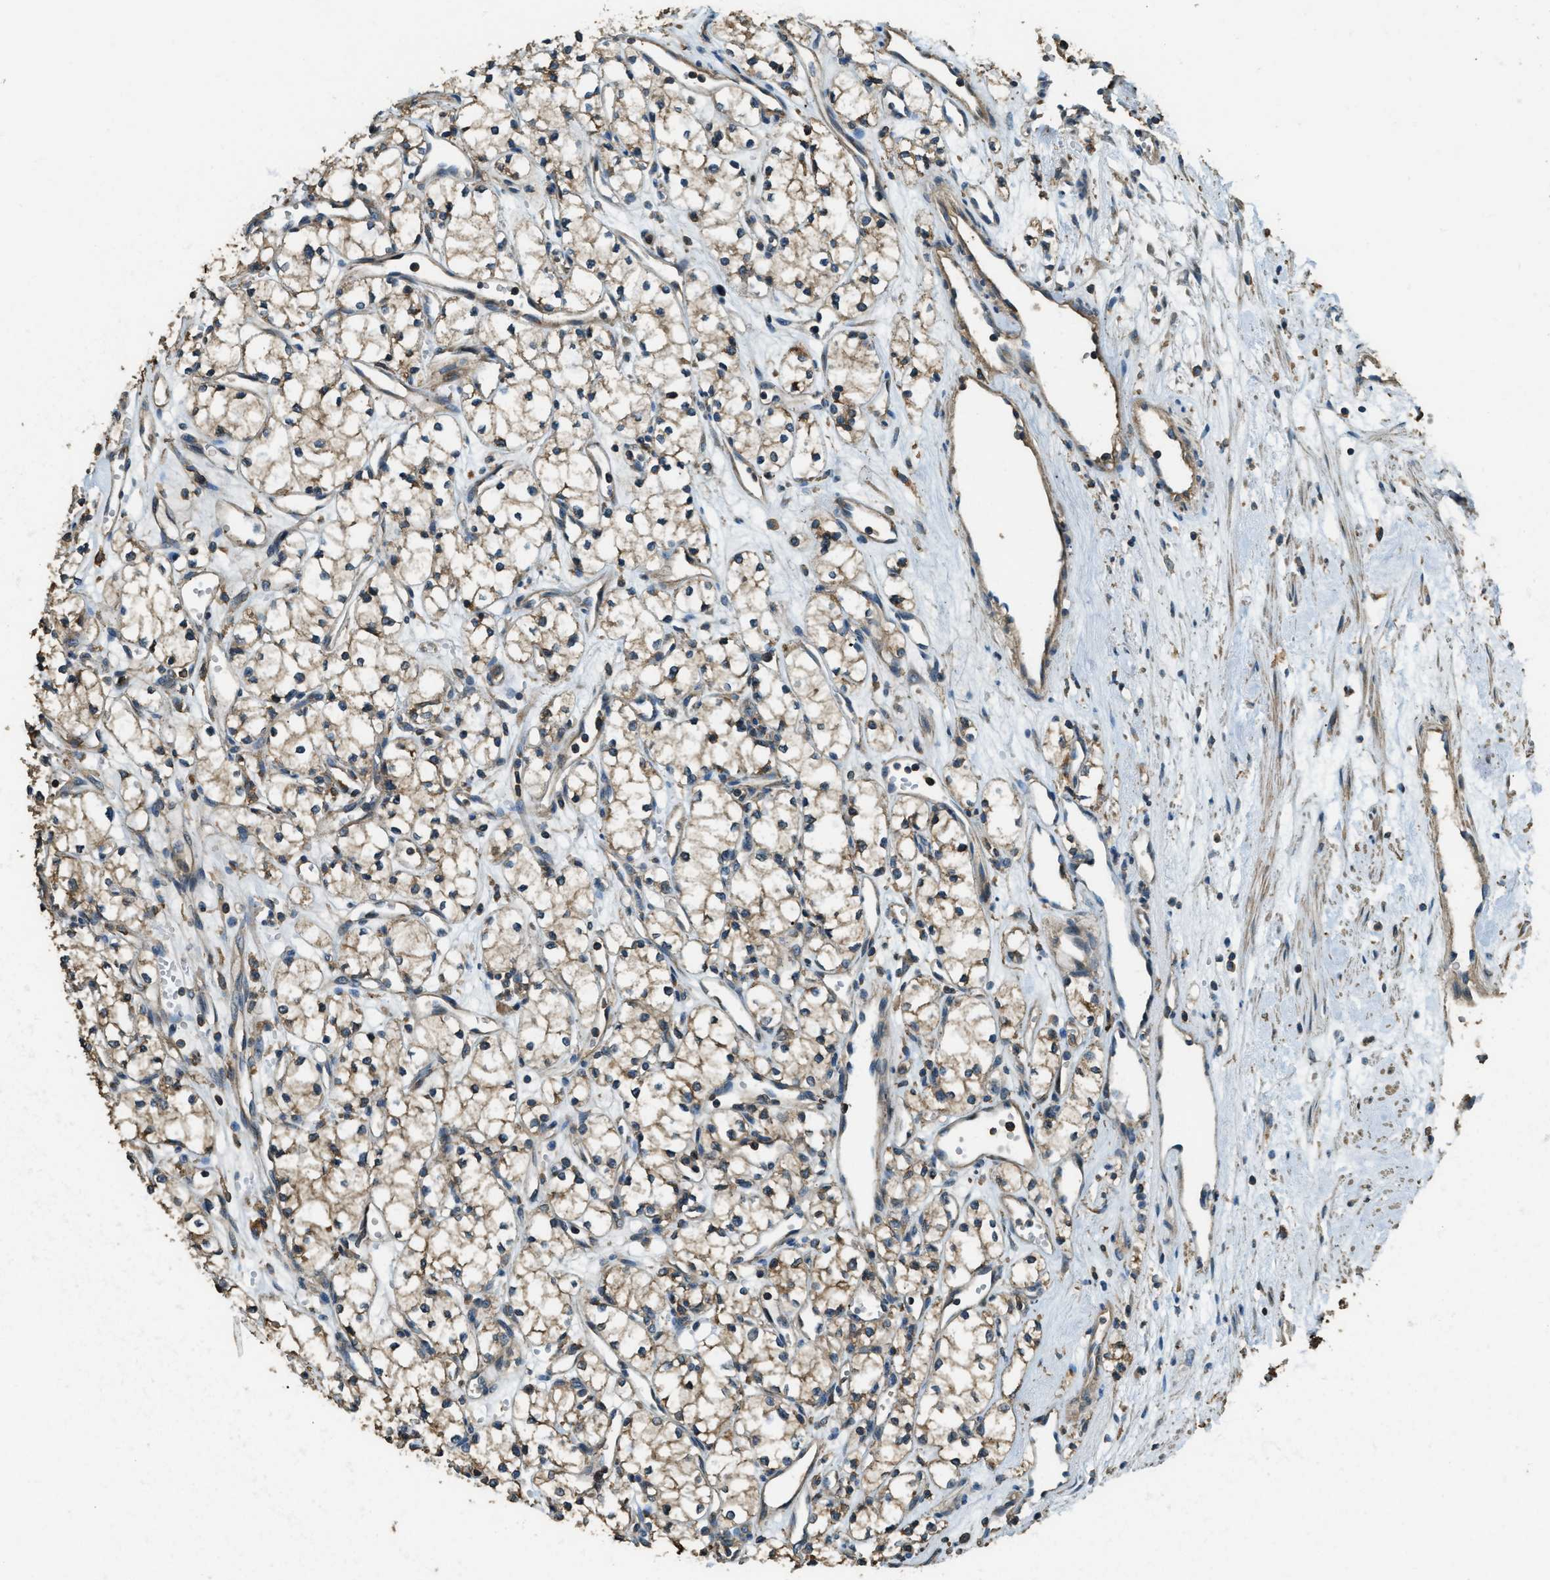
{"staining": {"intensity": "weak", "quantity": ">75%", "location": "cytoplasmic/membranous"}, "tissue": "renal cancer", "cell_type": "Tumor cells", "image_type": "cancer", "snomed": [{"axis": "morphology", "description": "Adenocarcinoma, NOS"}, {"axis": "topography", "description": "Kidney"}], "caption": "Renal adenocarcinoma was stained to show a protein in brown. There is low levels of weak cytoplasmic/membranous staining in about >75% of tumor cells. Nuclei are stained in blue.", "gene": "ERGIC1", "patient": {"sex": "male", "age": 59}}